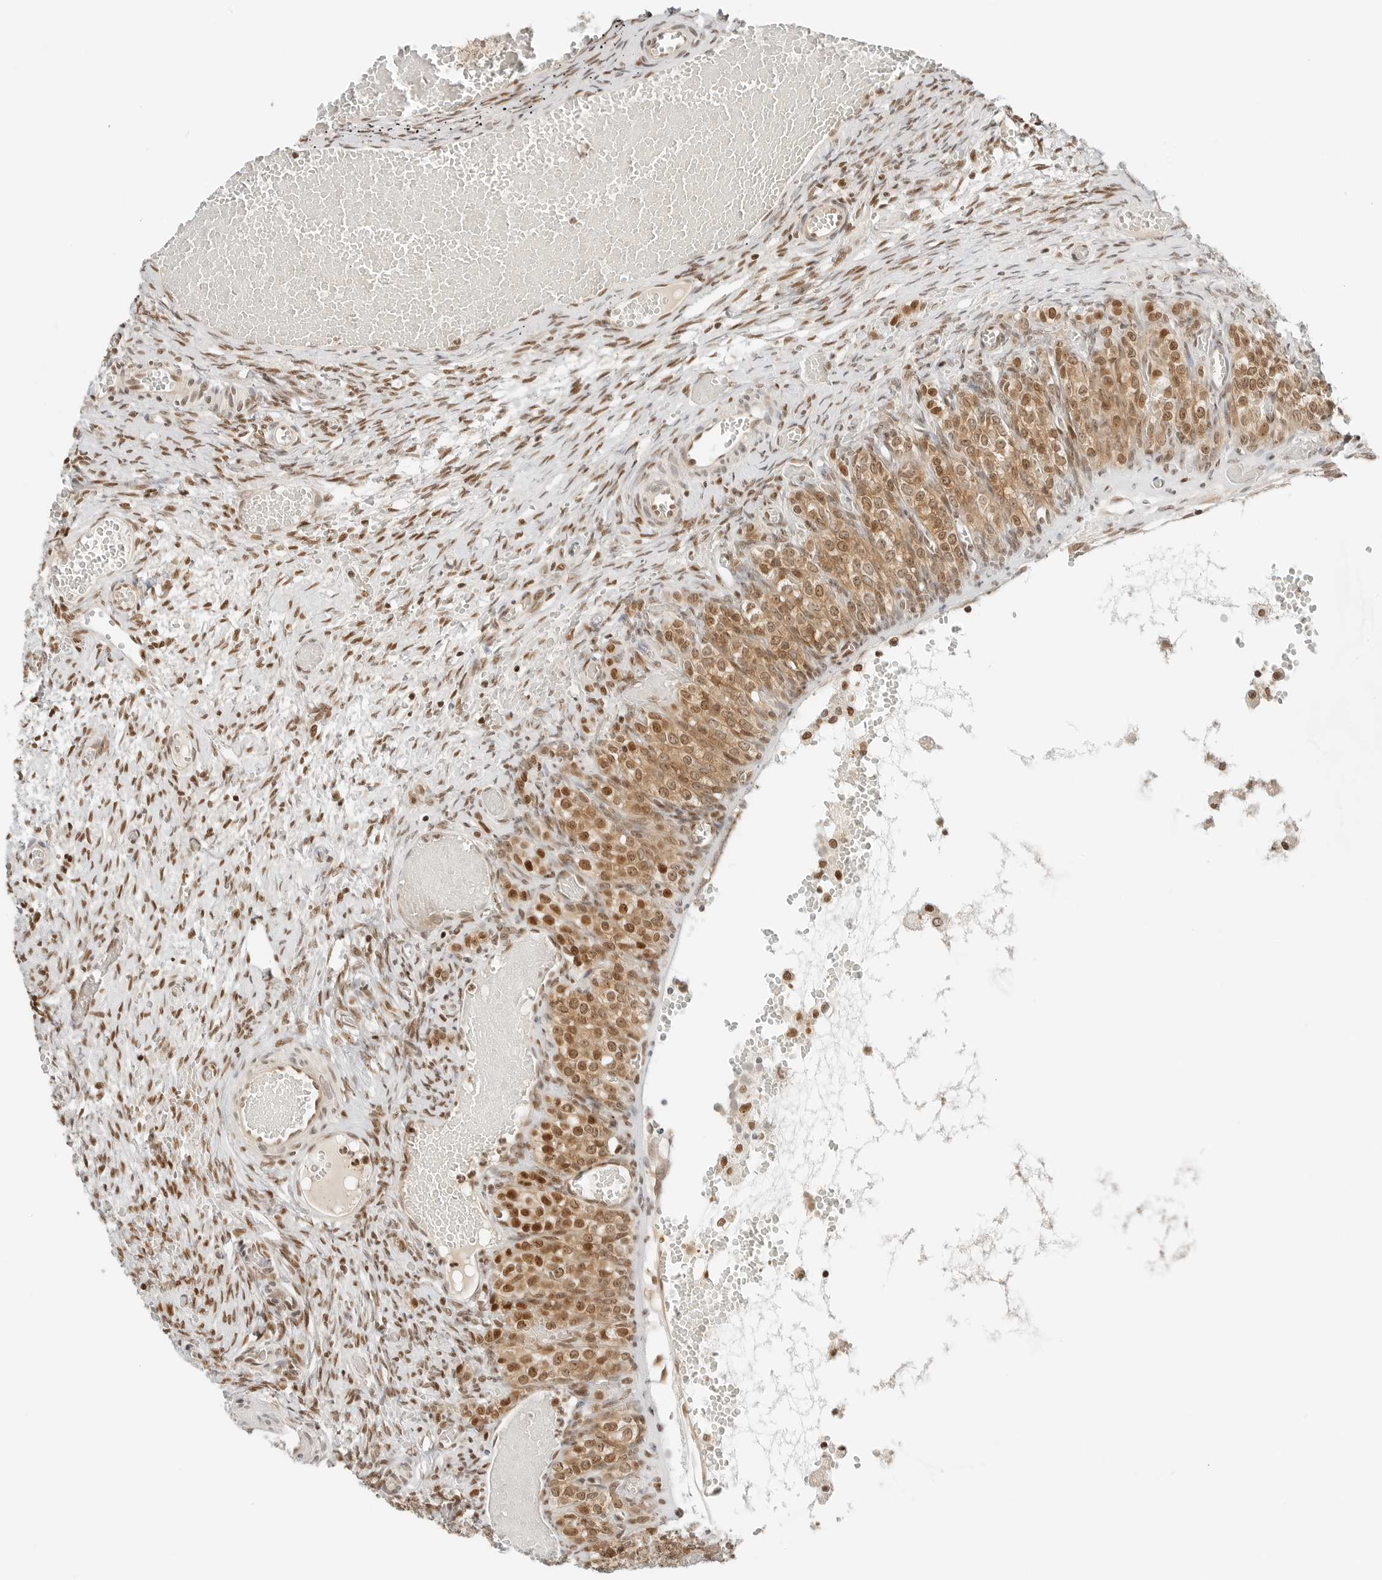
{"staining": {"intensity": "moderate", "quantity": ">75%", "location": "nuclear"}, "tissue": "ovary", "cell_type": "Ovarian stroma cells", "image_type": "normal", "snomed": [{"axis": "morphology", "description": "Adenocarcinoma, NOS"}, {"axis": "topography", "description": "Endometrium"}], "caption": "This histopathology image exhibits immunohistochemistry staining of normal human ovary, with medium moderate nuclear positivity in about >75% of ovarian stroma cells.", "gene": "CRTC2", "patient": {"sex": "female", "age": 32}}